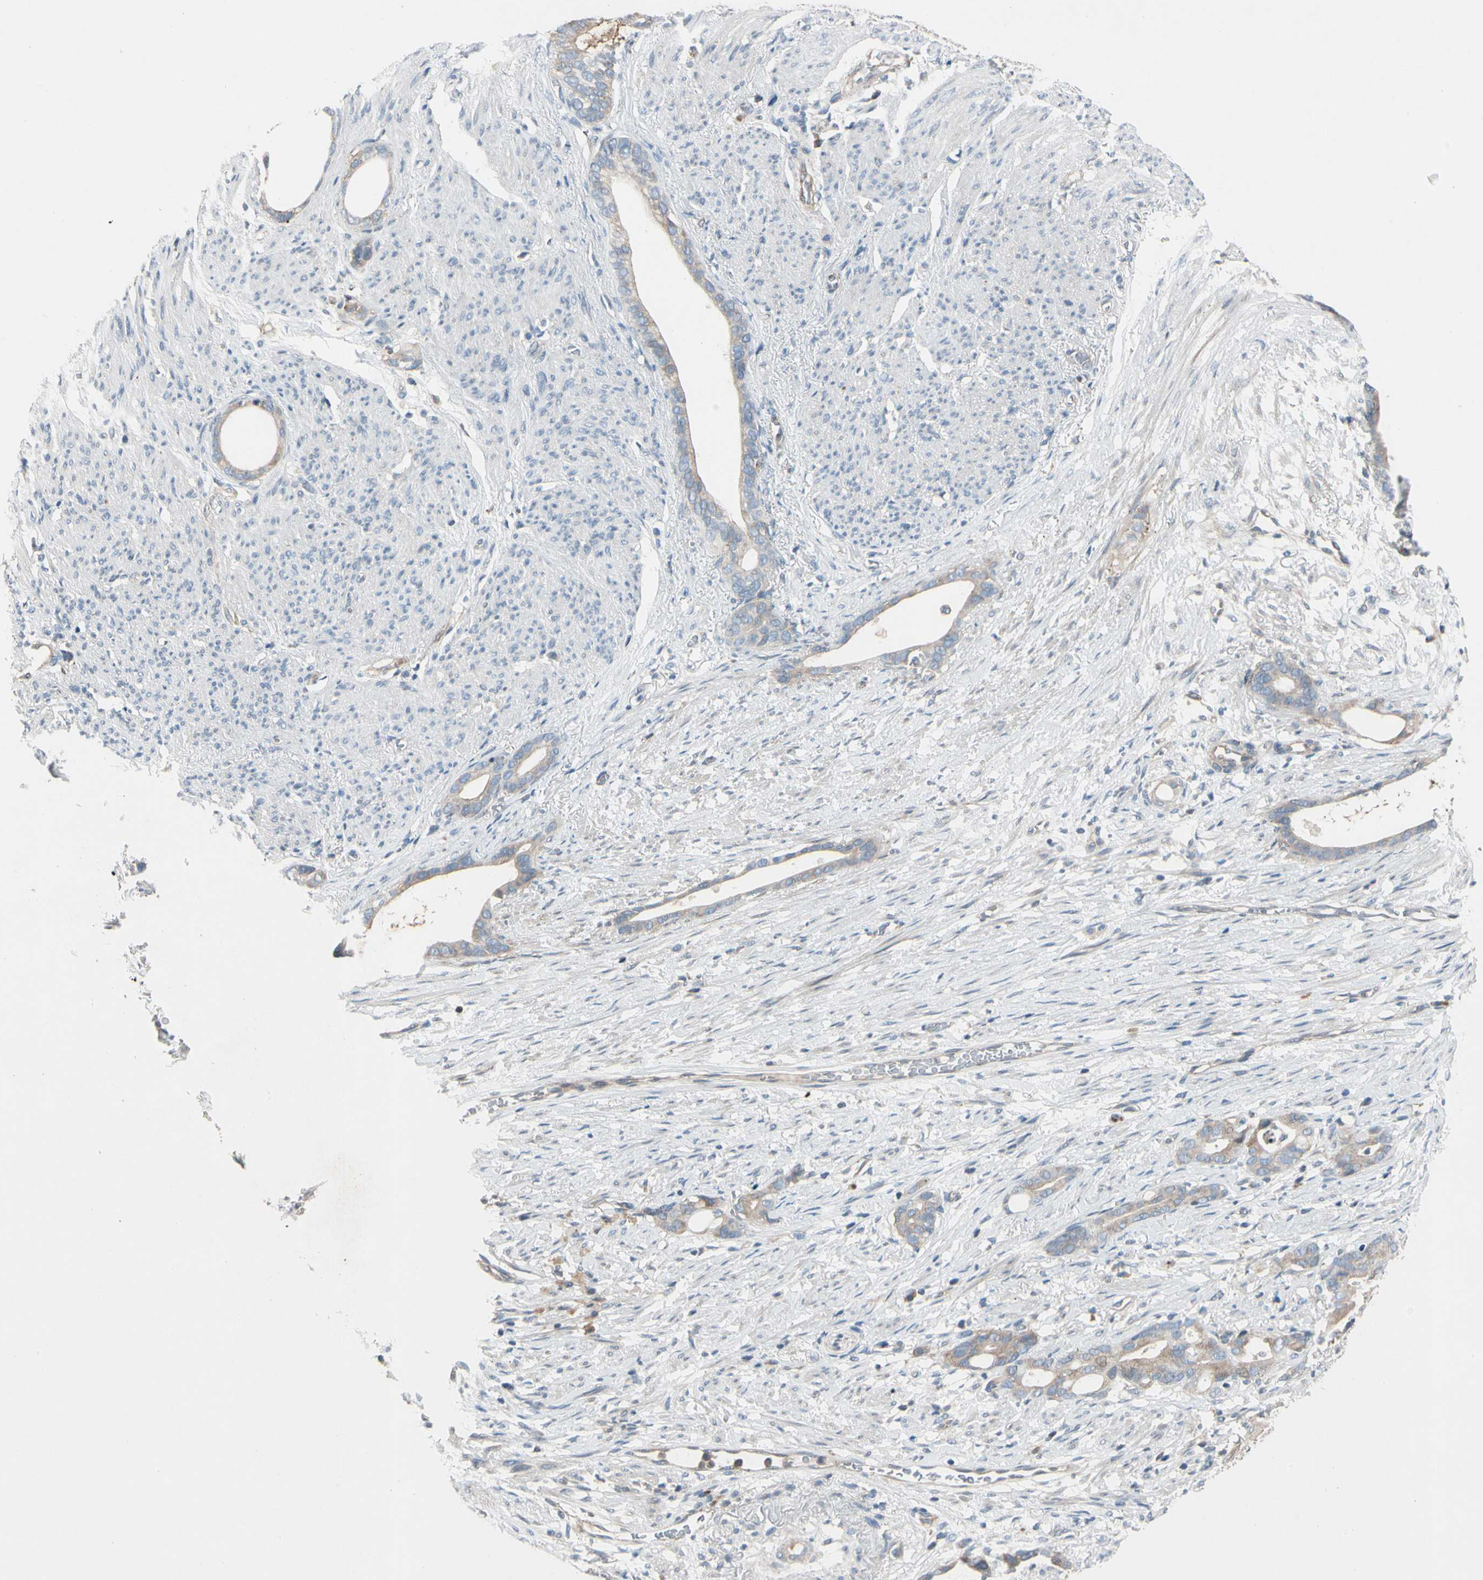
{"staining": {"intensity": "weak", "quantity": ">75%", "location": "cytoplasmic/membranous"}, "tissue": "stomach cancer", "cell_type": "Tumor cells", "image_type": "cancer", "snomed": [{"axis": "morphology", "description": "Adenocarcinoma, NOS"}, {"axis": "topography", "description": "Stomach"}], "caption": "Protein analysis of adenocarcinoma (stomach) tissue shows weak cytoplasmic/membranous staining in approximately >75% of tumor cells.", "gene": "CDH6", "patient": {"sex": "female", "age": 75}}